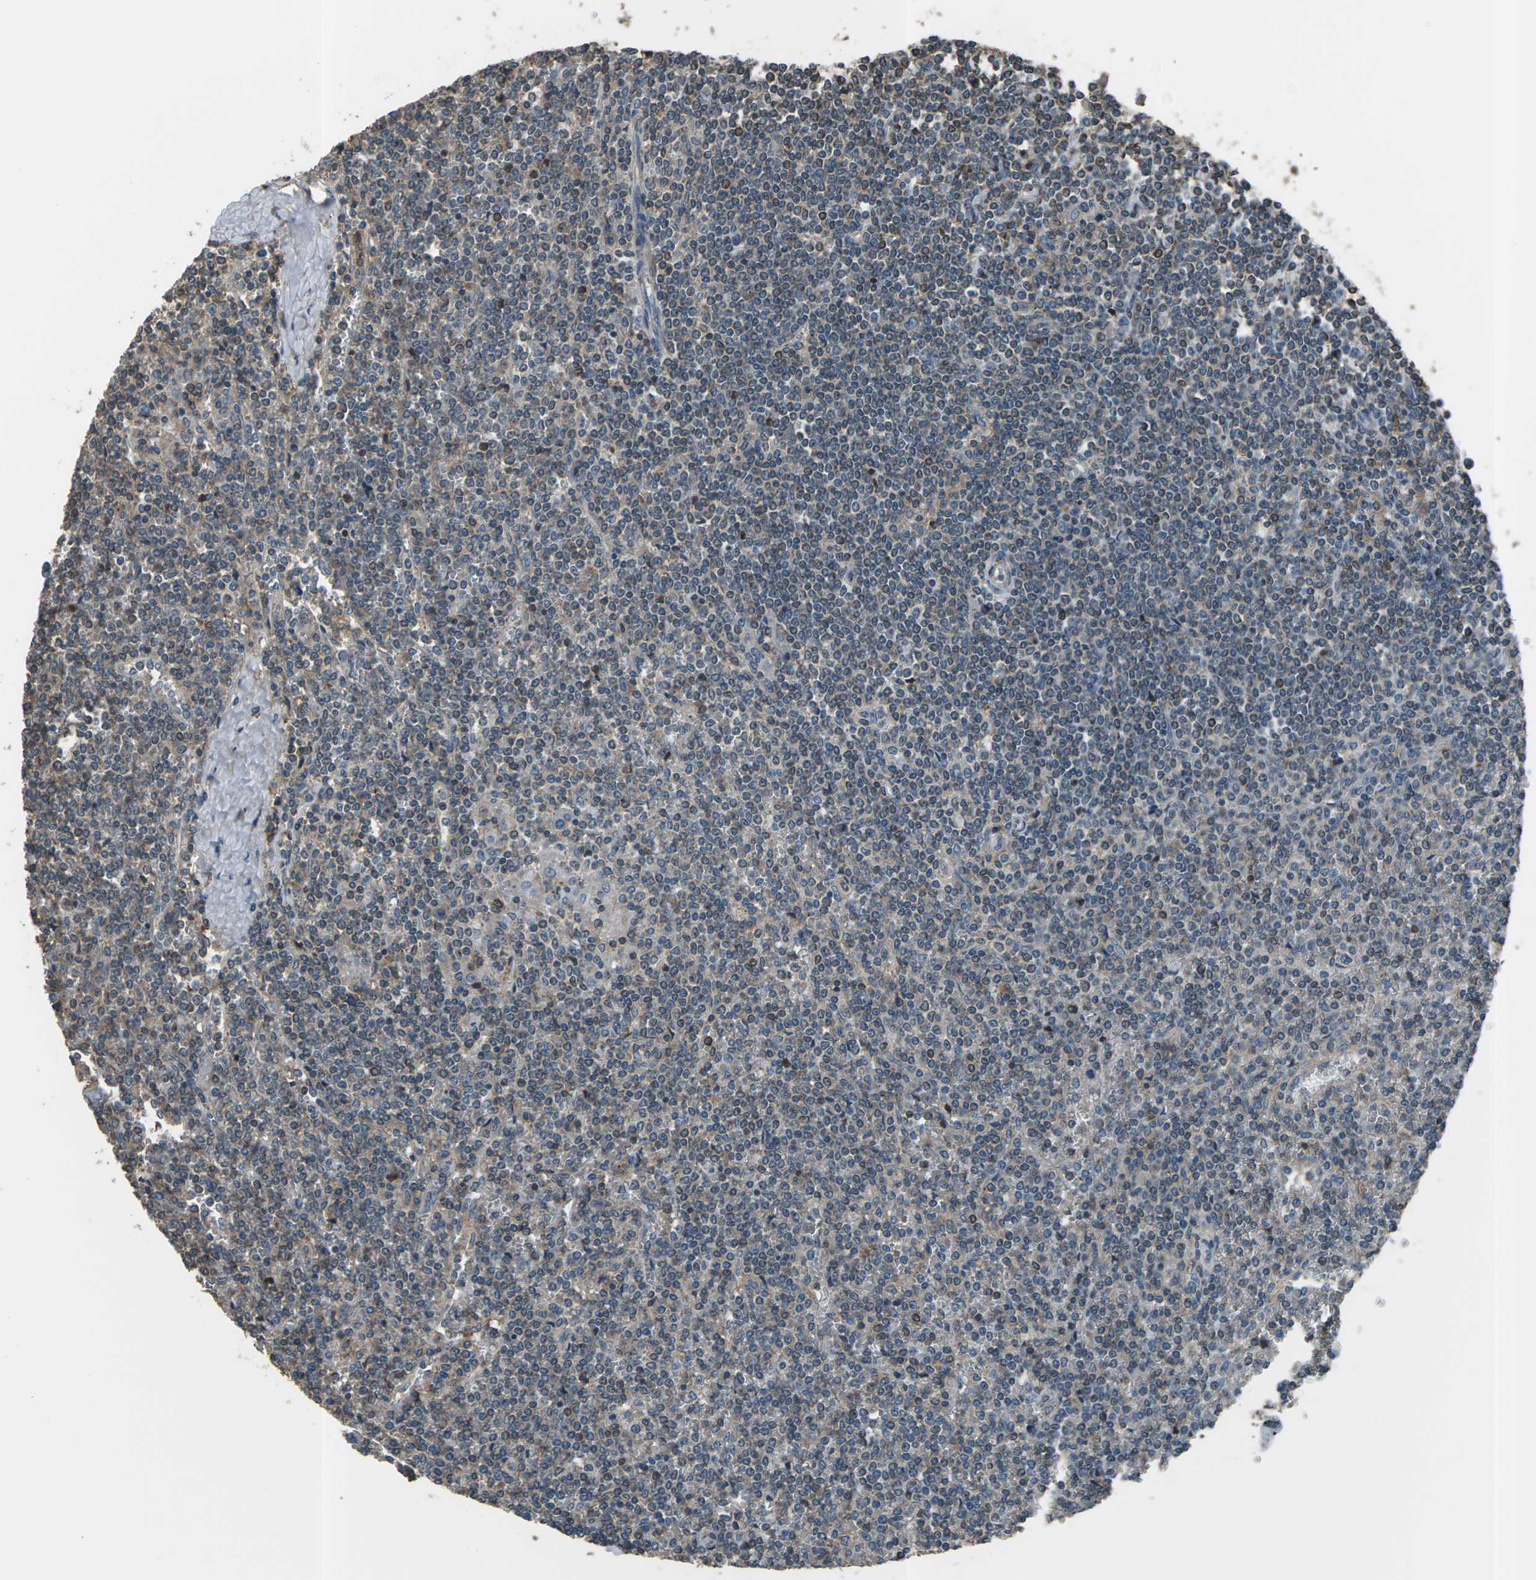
{"staining": {"intensity": "weak", "quantity": ">75%", "location": "cytoplasmic/membranous"}, "tissue": "lymphoma", "cell_type": "Tumor cells", "image_type": "cancer", "snomed": [{"axis": "morphology", "description": "Malignant lymphoma, non-Hodgkin's type, Low grade"}, {"axis": "topography", "description": "Spleen"}], "caption": "This photomicrograph exhibits immunohistochemistry (IHC) staining of human lymphoma, with low weak cytoplasmic/membranous staining in about >75% of tumor cells.", "gene": "CMTM4", "patient": {"sex": "female", "age": 19}}